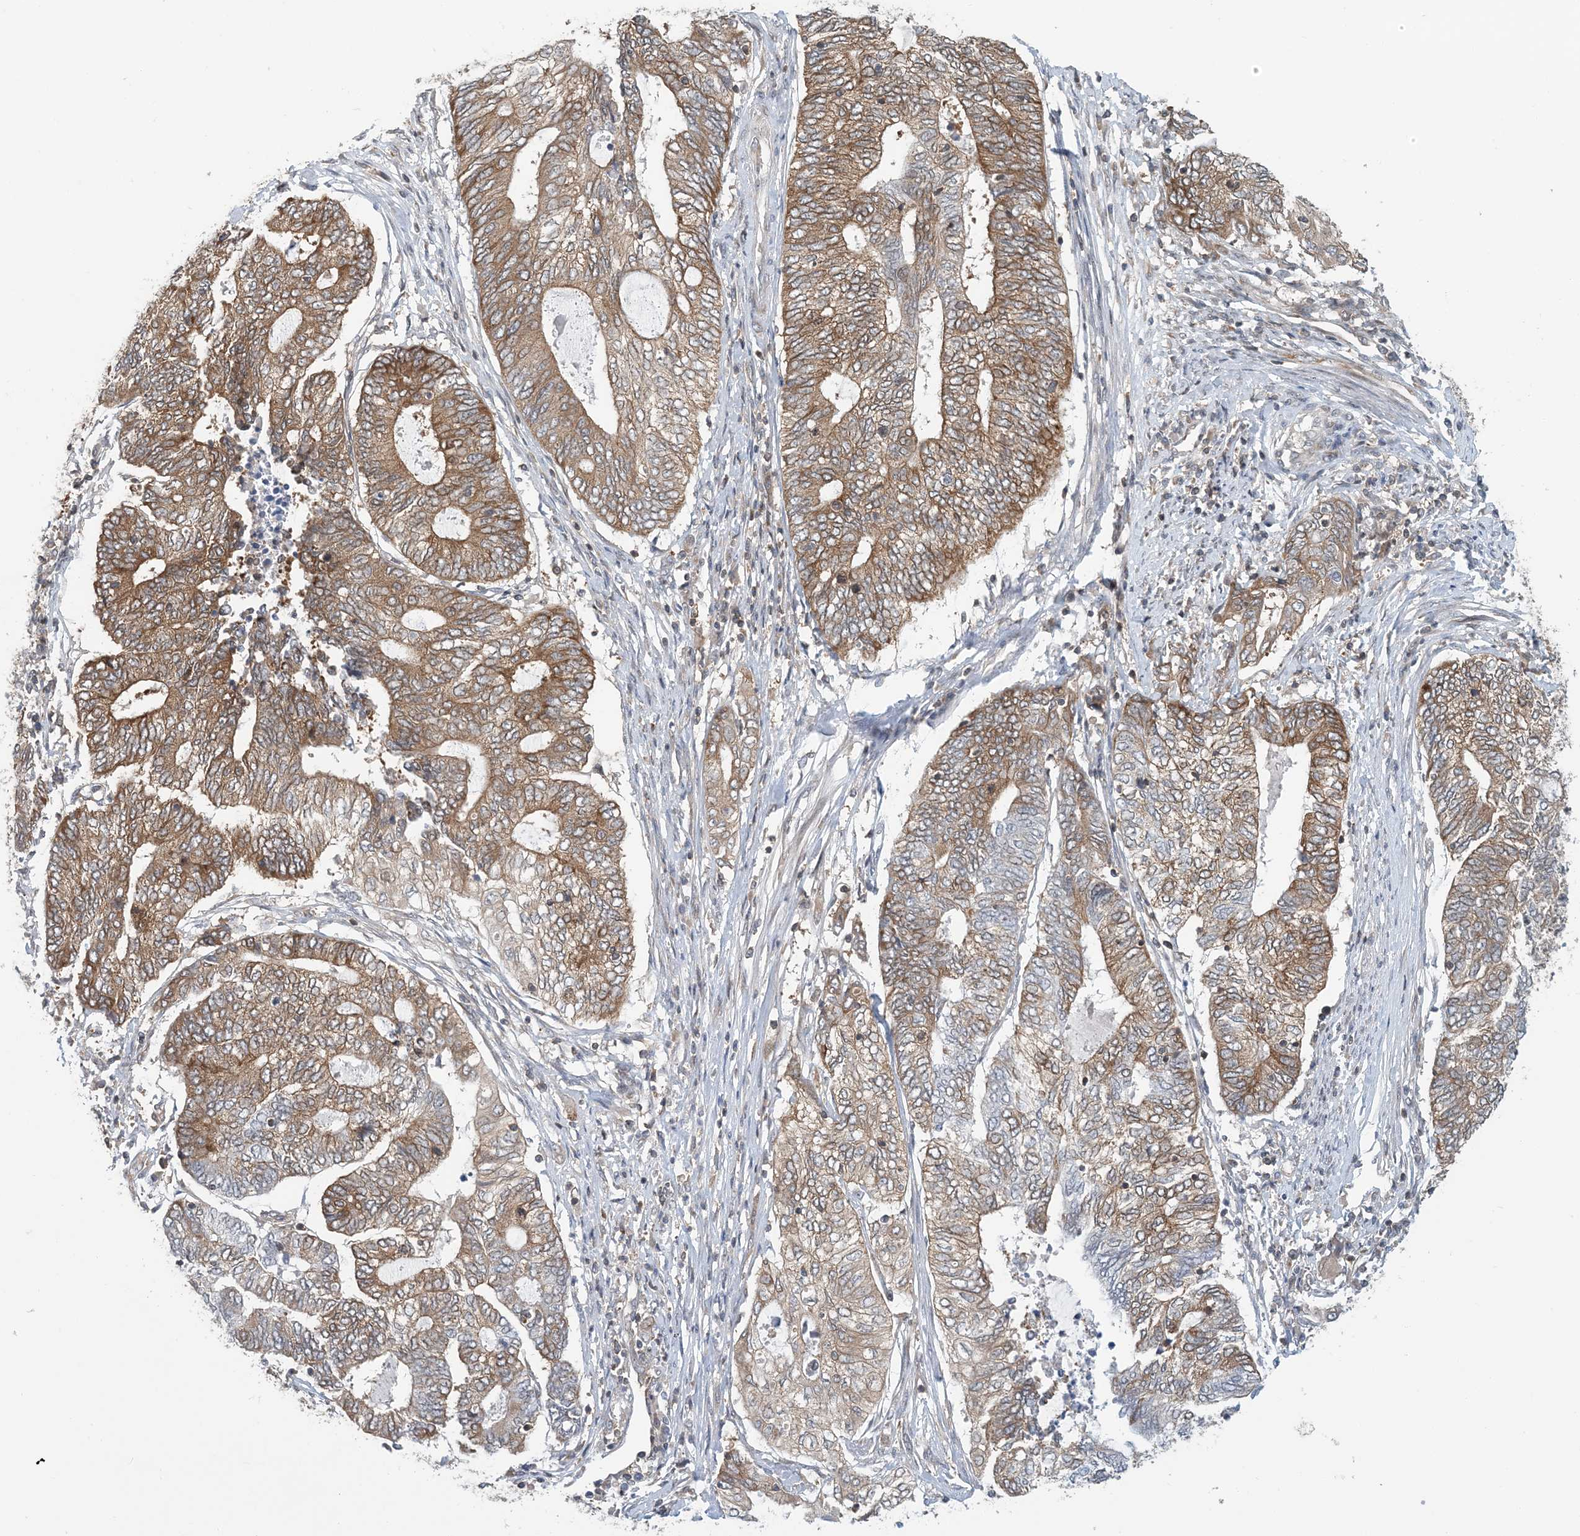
{"staining": {"intensity": "moderate", "quantity": ">75%", "location": "cytoplasmic/membranous"}, "tissue": "endometrial cancer", "cell_type": "Tumor cells", "image_type": "cancer", "snomed": [{"axis": "morphology", "description": "Adenocarcinoma, NOS"}, {"axis": "topography", "description": "Uterus"}, {"axis": "topography", "description": "Endometrium"}], "caption": "Endometrial adenocarcinoma stained with DAB IHC demonstrates medium levels of moderate cytoplasmic/membranous positivity in approximately >75% of tumor cells.", "gene": "ATP13A2", "patient": {"sex": "female", "age": 70}}